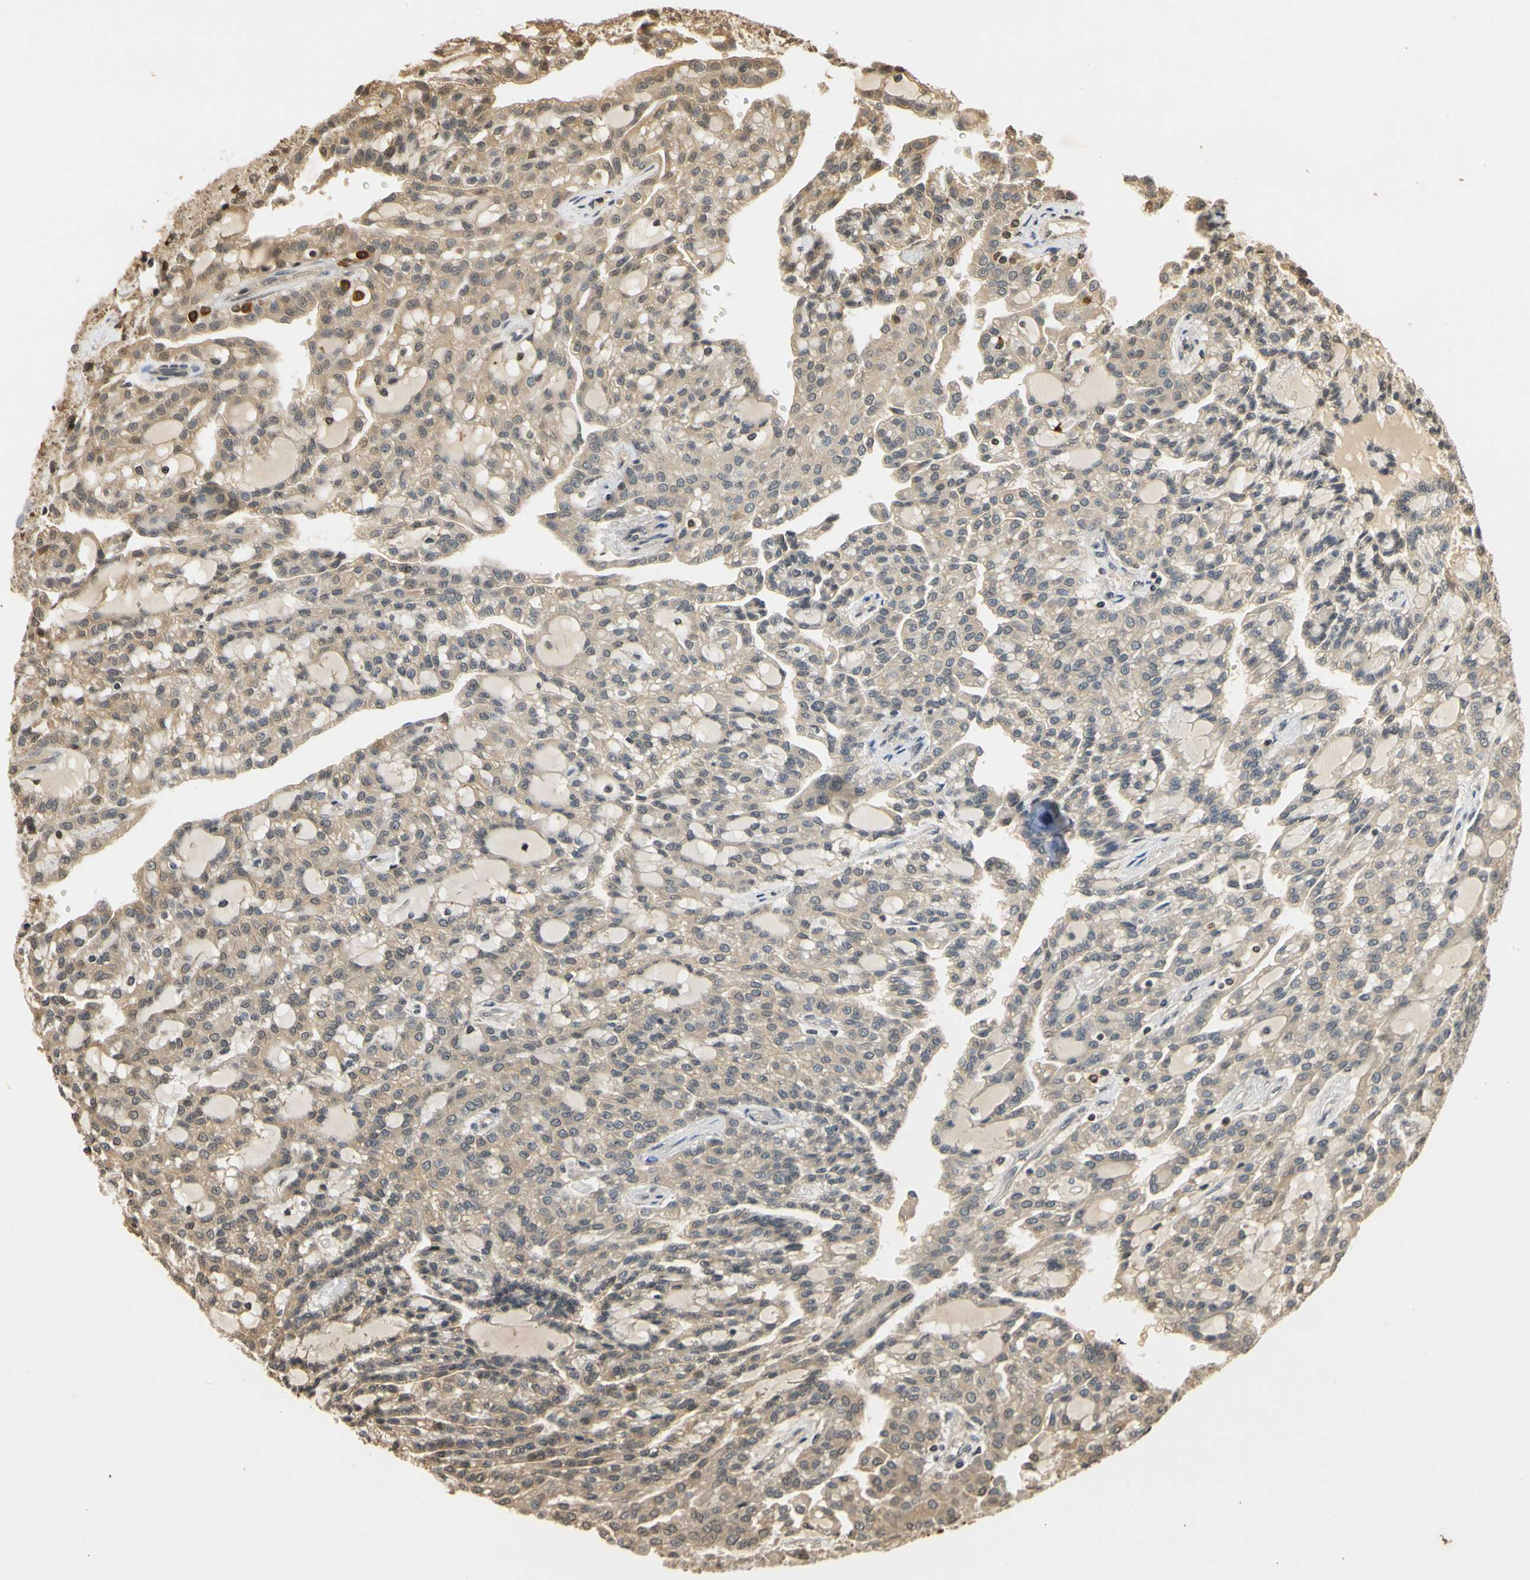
{"staining": {"intensity": "moderate", "quantity": ">75%", "location": "cytoplasmic/membranous"}, "tissue": "renal cancer", "cell_type": "Tumor cells", "image_type": "cancer", "snomed": [{"axis": "morphology", "description": "Adenocarcinoma, NOS"}, {"axis": "topography", "description": "Kidney"}], "caption": "The image demonstrates immunohistochemical staining of renal adenocarcinoma. There is moderate cytoplasmic/membranous positivity is seen in about >75% of tumor cells. The staining was performed using DAB to visualize the protein expression in brown, while the nuclei were stained in blue with hematoxylin (Magnification: 20x).", "gene": "SOD1", "patient": {"sex": "male", "age": 63}}